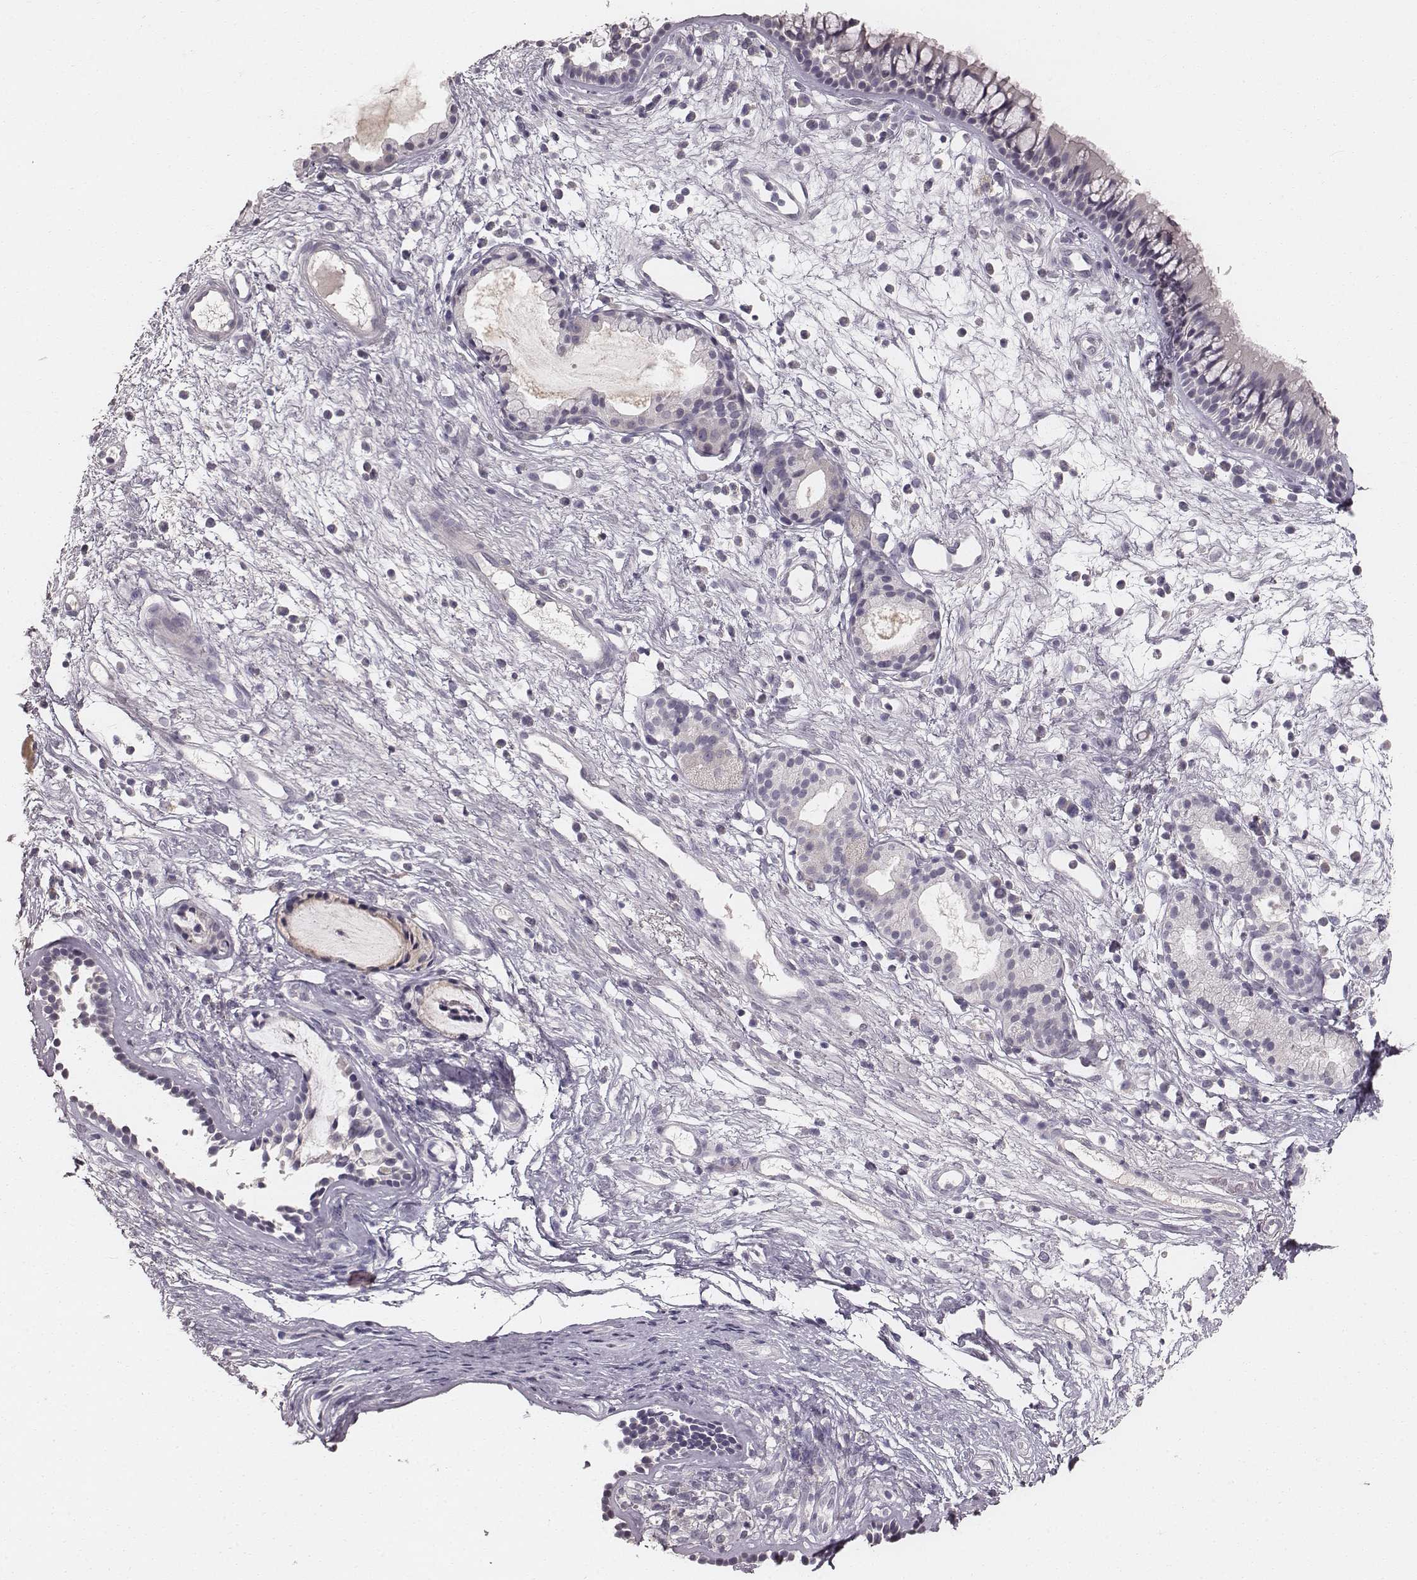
{"staining": {"intensity": "negative", "quantity": "none", "location": "none"}, "tissue": "nasopharynx", "cell_type": "Respiratory epithelial cells", "image_type": "normal", "snomed": [{"axis": "morphology", "description": "Normal tissue, NOS"}, {"axis": "topography", "description": "Nasopharynx"}], "caption": "IHC of benign human nasopharynx exhibits no expression in respiratory epithelial cells. (Stains: DAB (3,3'-diaminobenzidine) immunohistochemistry with hematoxylin counter stain, Microscopy: brightfield microscopy at high magnification).", "gene": "LY6K", "patient": {"sex": "male", "age": 77}}